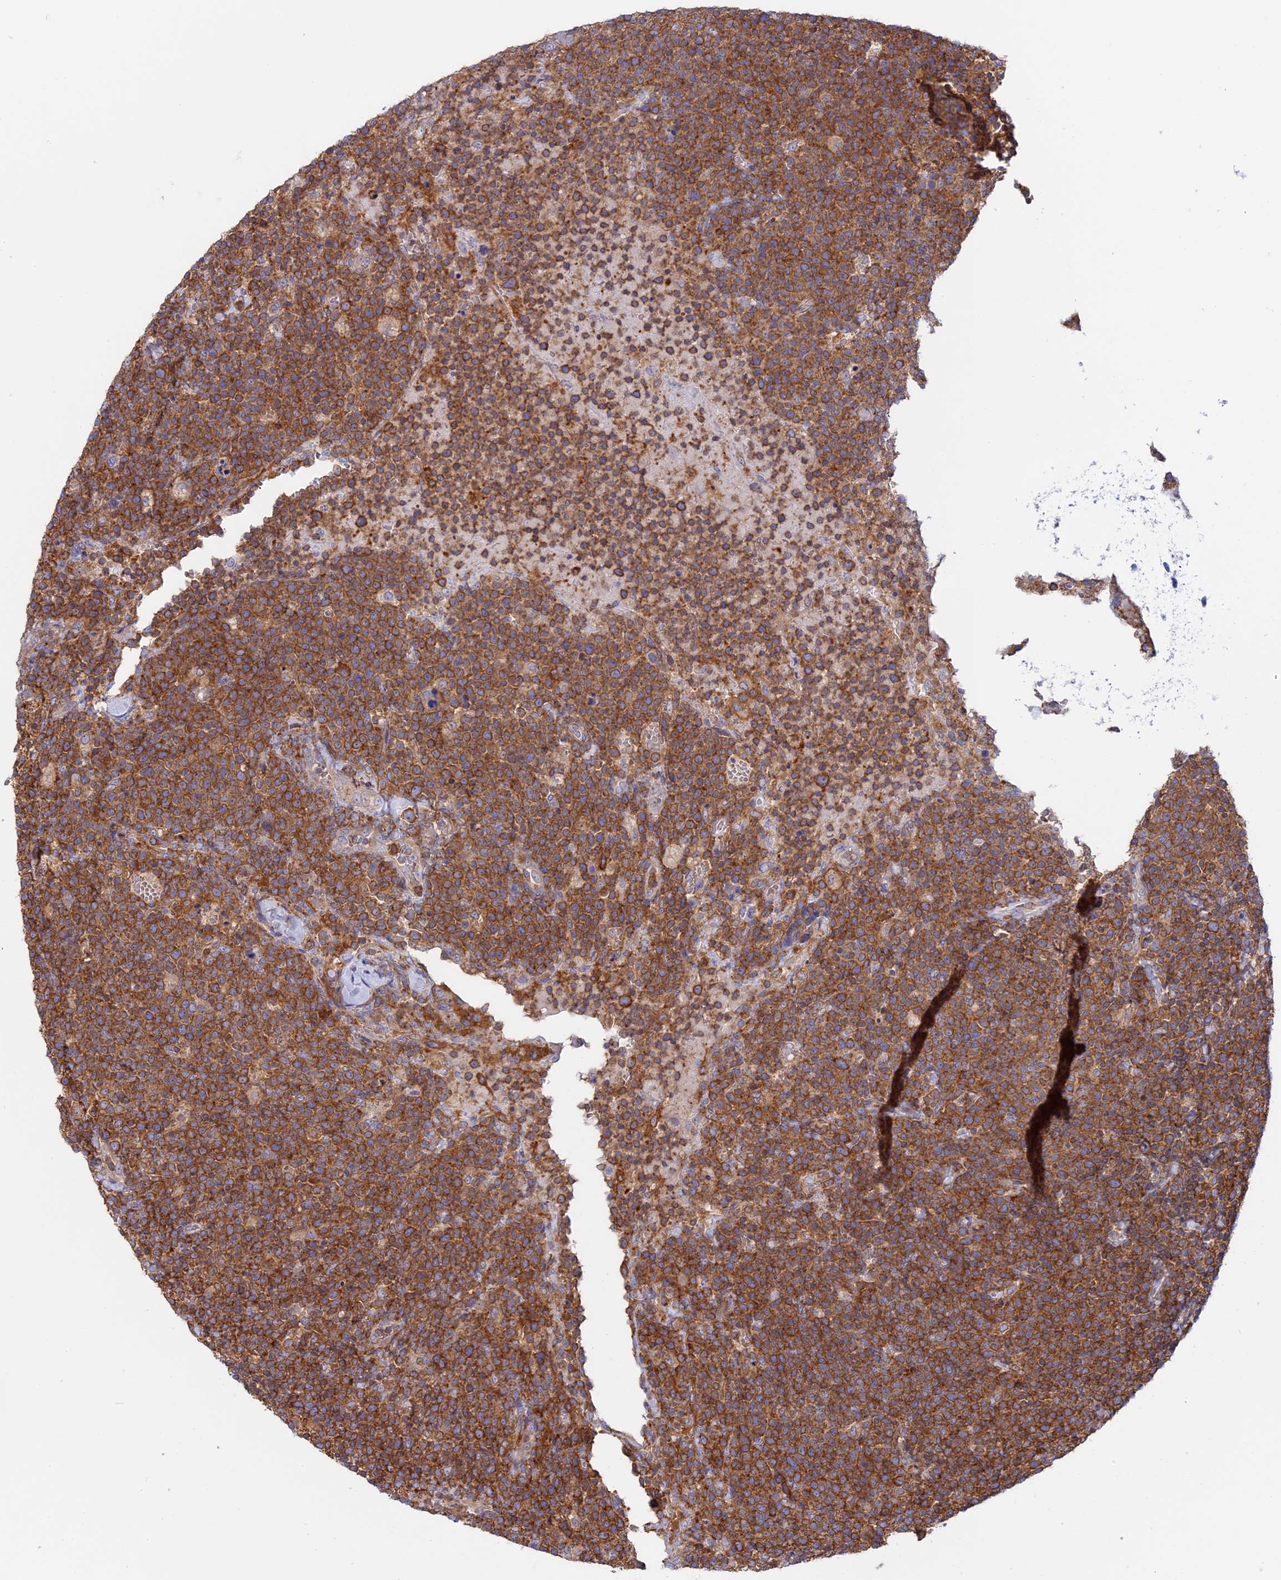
{"staining": {"intensity": "moderate", "quantity": ">75%", "location": "cytoplasmic/membranous"}, "tissue": "lymphoma", "cell_type": "Tumor cells", "image_type": "cancer", "snomed": [{"axis": "morphology", "description": "Malignant lymphoma, non-Hodgkin's type, High grade"}, {"axis": "topography", "description": "Lymph node"}], "caption": "Lymphoma stained with a protein marker displays moderate staining in tumor cells.", "gene": "GMIP", "patient": {"sex": "male", "age": 61}}